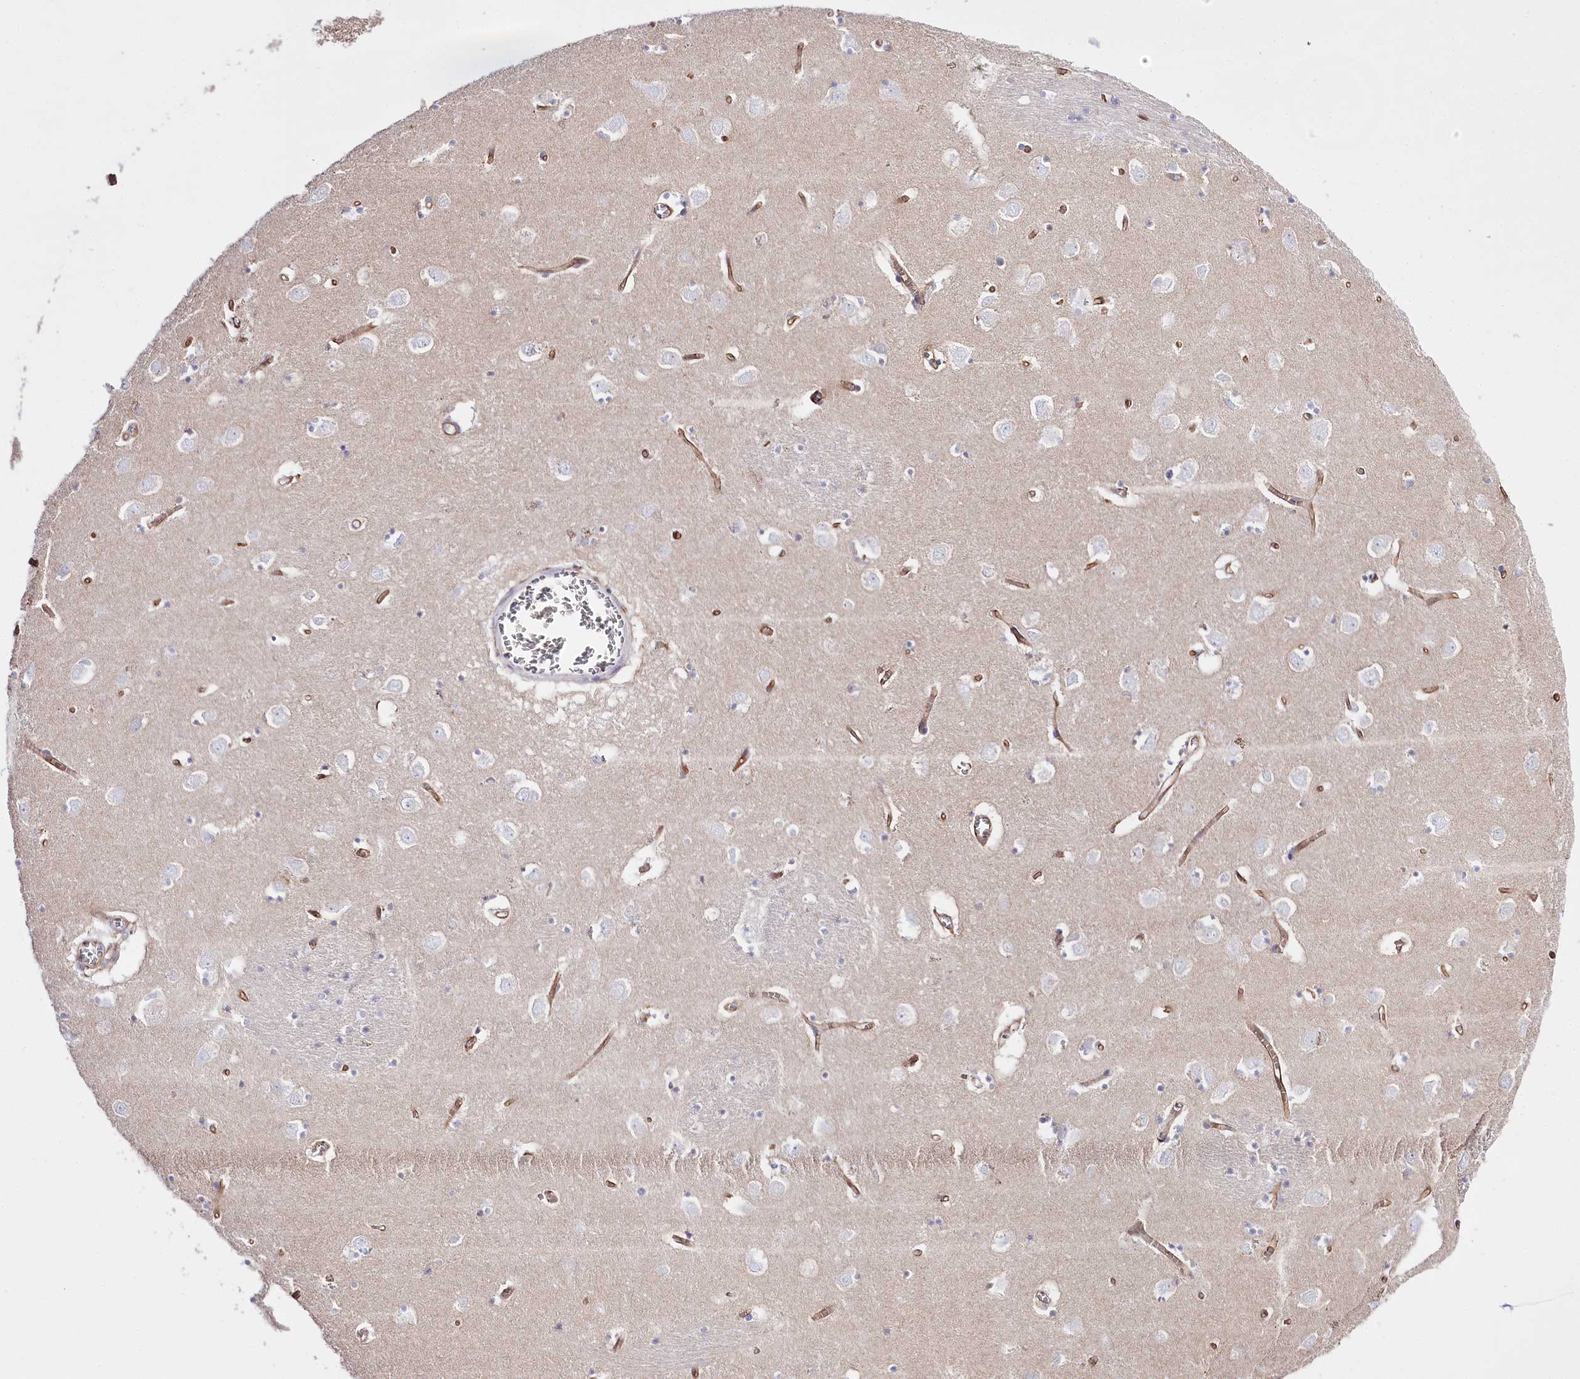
{"staining": {"intensity": "negative", "quantity": "none", "location": "none"}, "tissue": "caudate", "cell_type": "Glial cells", "image_type": "normal", "snomed": [{"axis": "morphology", "description": "Normal tissue, NOS"}, {"axis": "topography", "description": "Lateral ventricle wall"}], "caption": "IHC of normal human caudate displays no expression in glial cells.", "gene": "SLC39A10", "patient": {"sex": "male", "age": 70}}